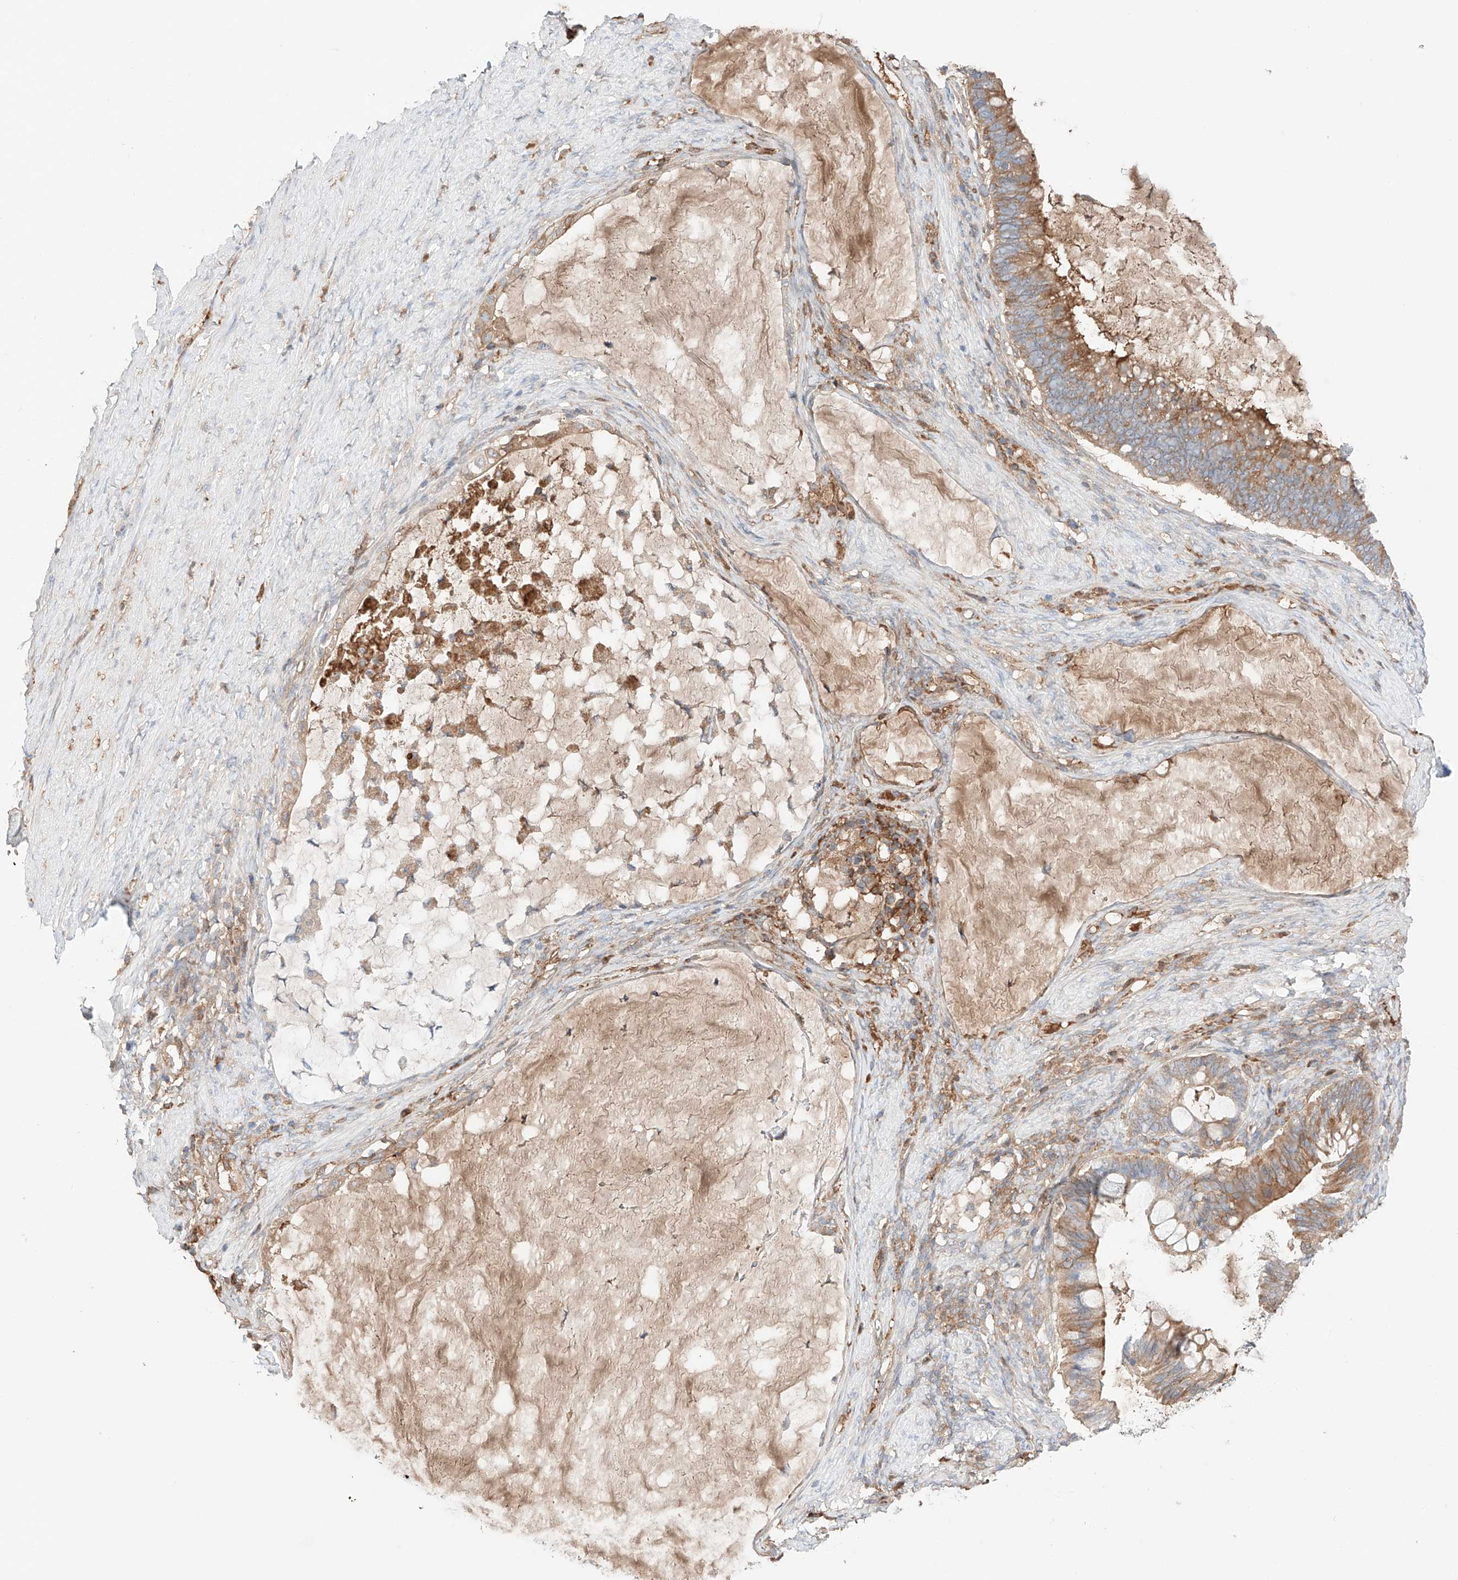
{"staining": {"intensity": "moderate", "quantity": ">75%", "location": "cytoplasmic/membranous"}, "tissue": "ovarian cancer", "cell_type": "Tumor cells", "image_type": "cancer", "snomed": [{"axis": "morphology", "description": "Cystadenocarcinoma, mucinous, NOS"}, {"axis": "topography", "description": "Ovary"}], "caption": "This photomicrograph displays immunohistochemistry staining of human ovarian cancer (mucinous cystadenocarcinoma), with medium moderate cytoplasmic/membranous staining in approximately >75% of tumor cells.", "gene": "PGGT1B", "patient": {"sex": "female", "age": 61}}